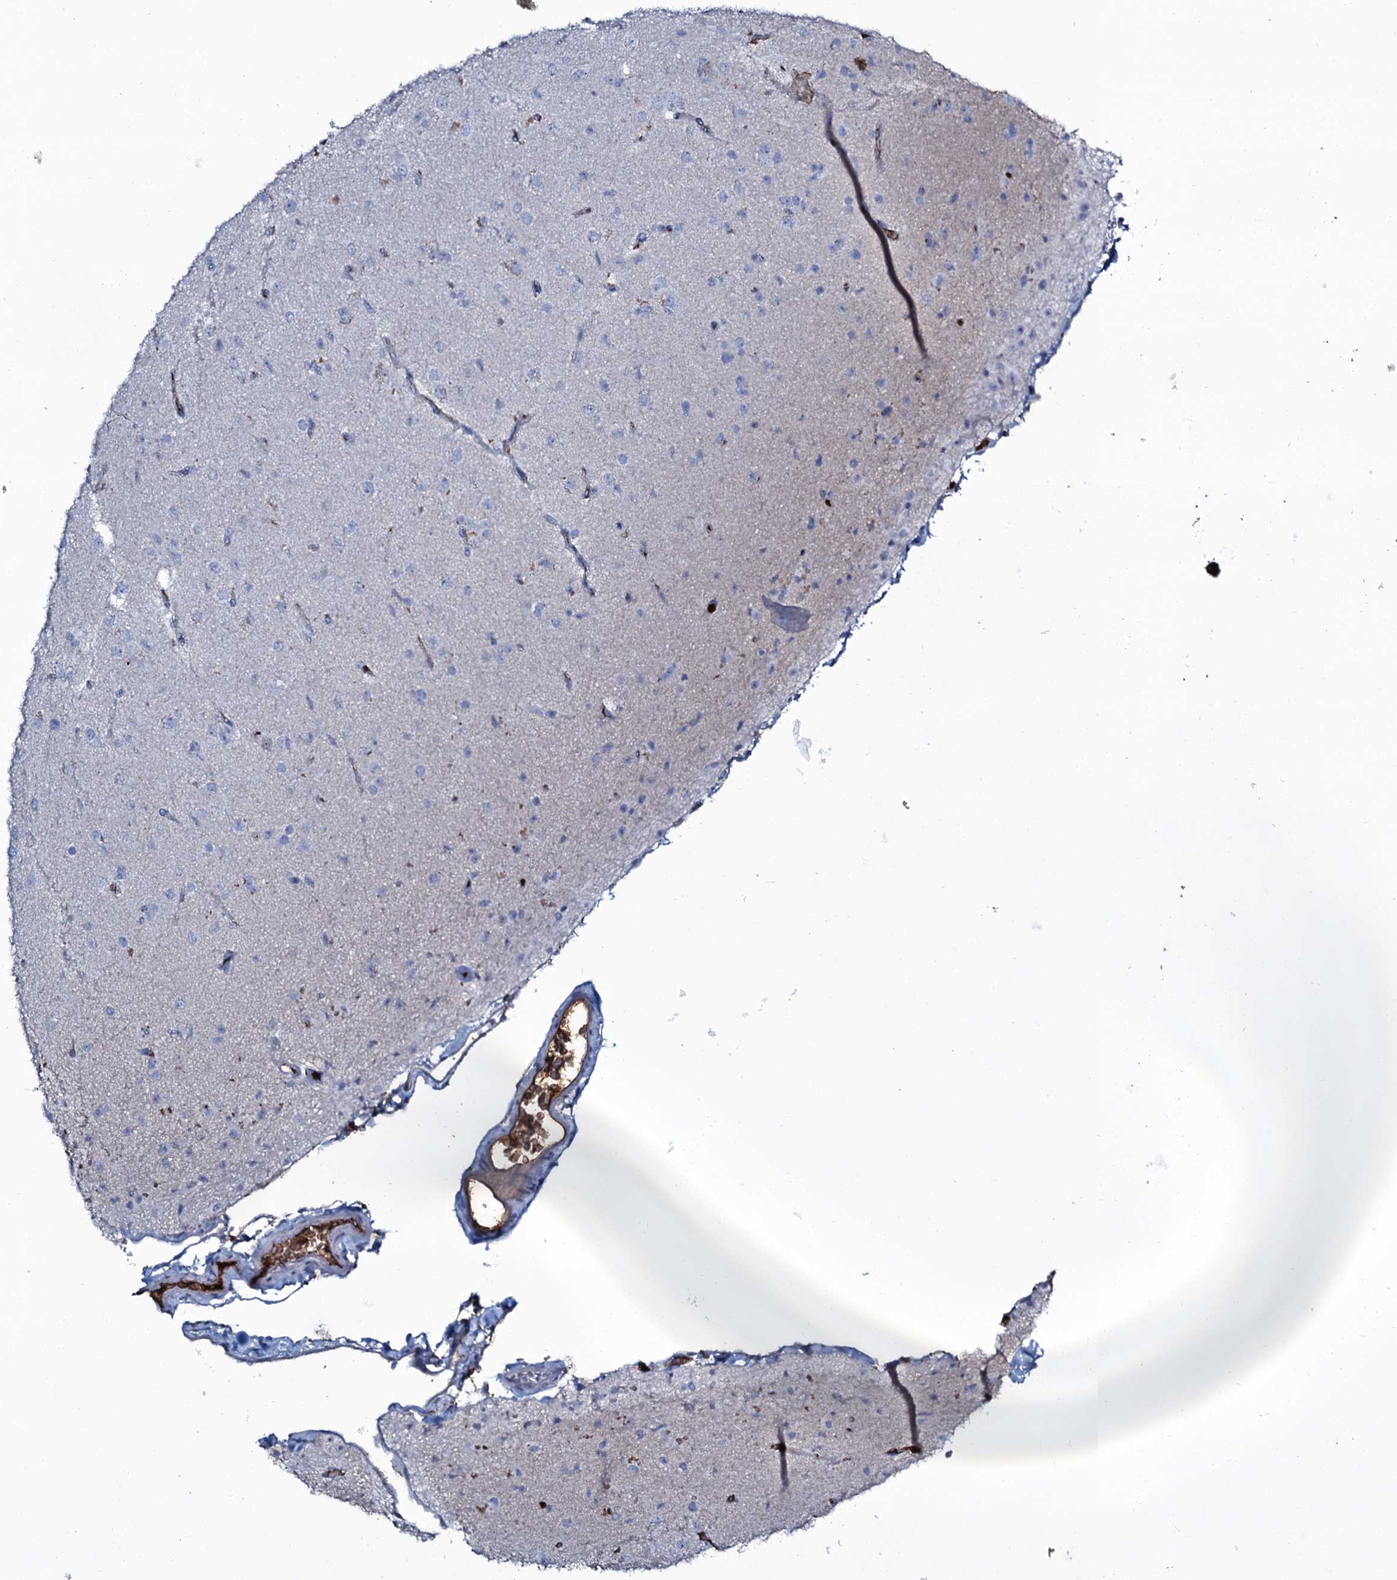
{"staining": {"intensity": "negative", "quantity": "none", "location": "none"}, "tissue": "glioma", "cell_type": "Tumor cells", "image_type": "cancer", "snomed": [{"axis": "morphology", "description": "Glioma, malignant, Low grade"}, {"axis": "topography", "description": "Brain"}], "caption": "Tumor cells are negative for brown protein staining in glioma. (DAB (3,3'-diaminobenzidine) immunohistochemistry (IHC) visualized using brightfield microscopy, high magnification).", "gene": "EDN1", "patient": {"sex": "male", "age": 65}}